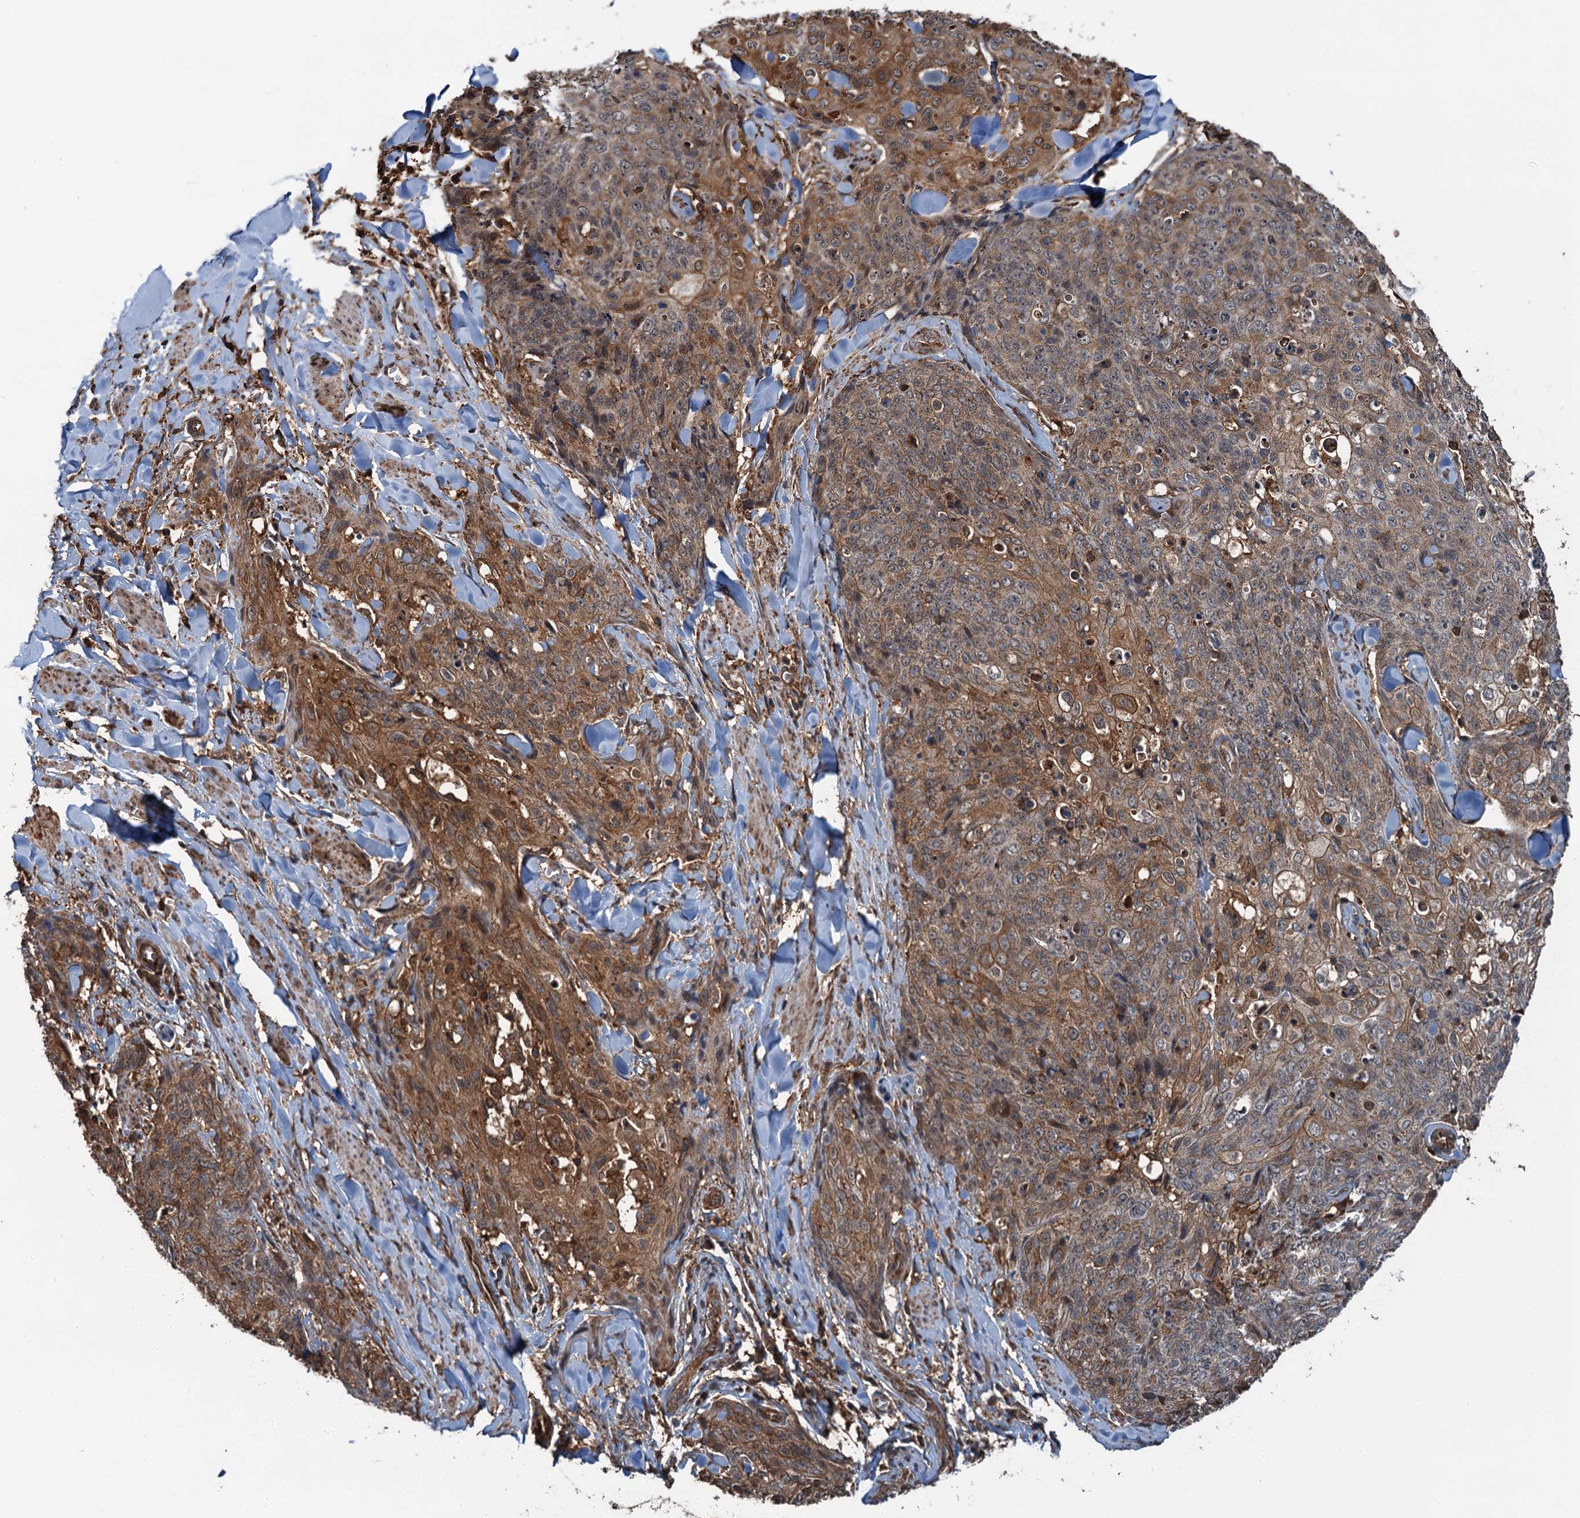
{"staining": {"intensity": "moderate", "quantity": ">75%", "location": "cytoplasmic/membranous"}, "tissue": "skin cancer", "cell_type": "Tumor cells", "image_type": "cancer", "snomed": [{"axis": "morphology", "description": "Squamous cell carcinoma, NOS"}, {"axis": "topography", "description": "Skin"}, {"axis": "topography", "description": "Vulva"}], "caption": "The micrograph exhibits immunohistochemical staining of skin squamous cell carcinoma. There is moderate cytoplasmic/membranous staining is identified in approximately >75% of tumor cells. (DAB IHC with brightfield microscopy, high magnification).", "gene": "WHAMM", "patient": {"sex": "female", "age": 85}}